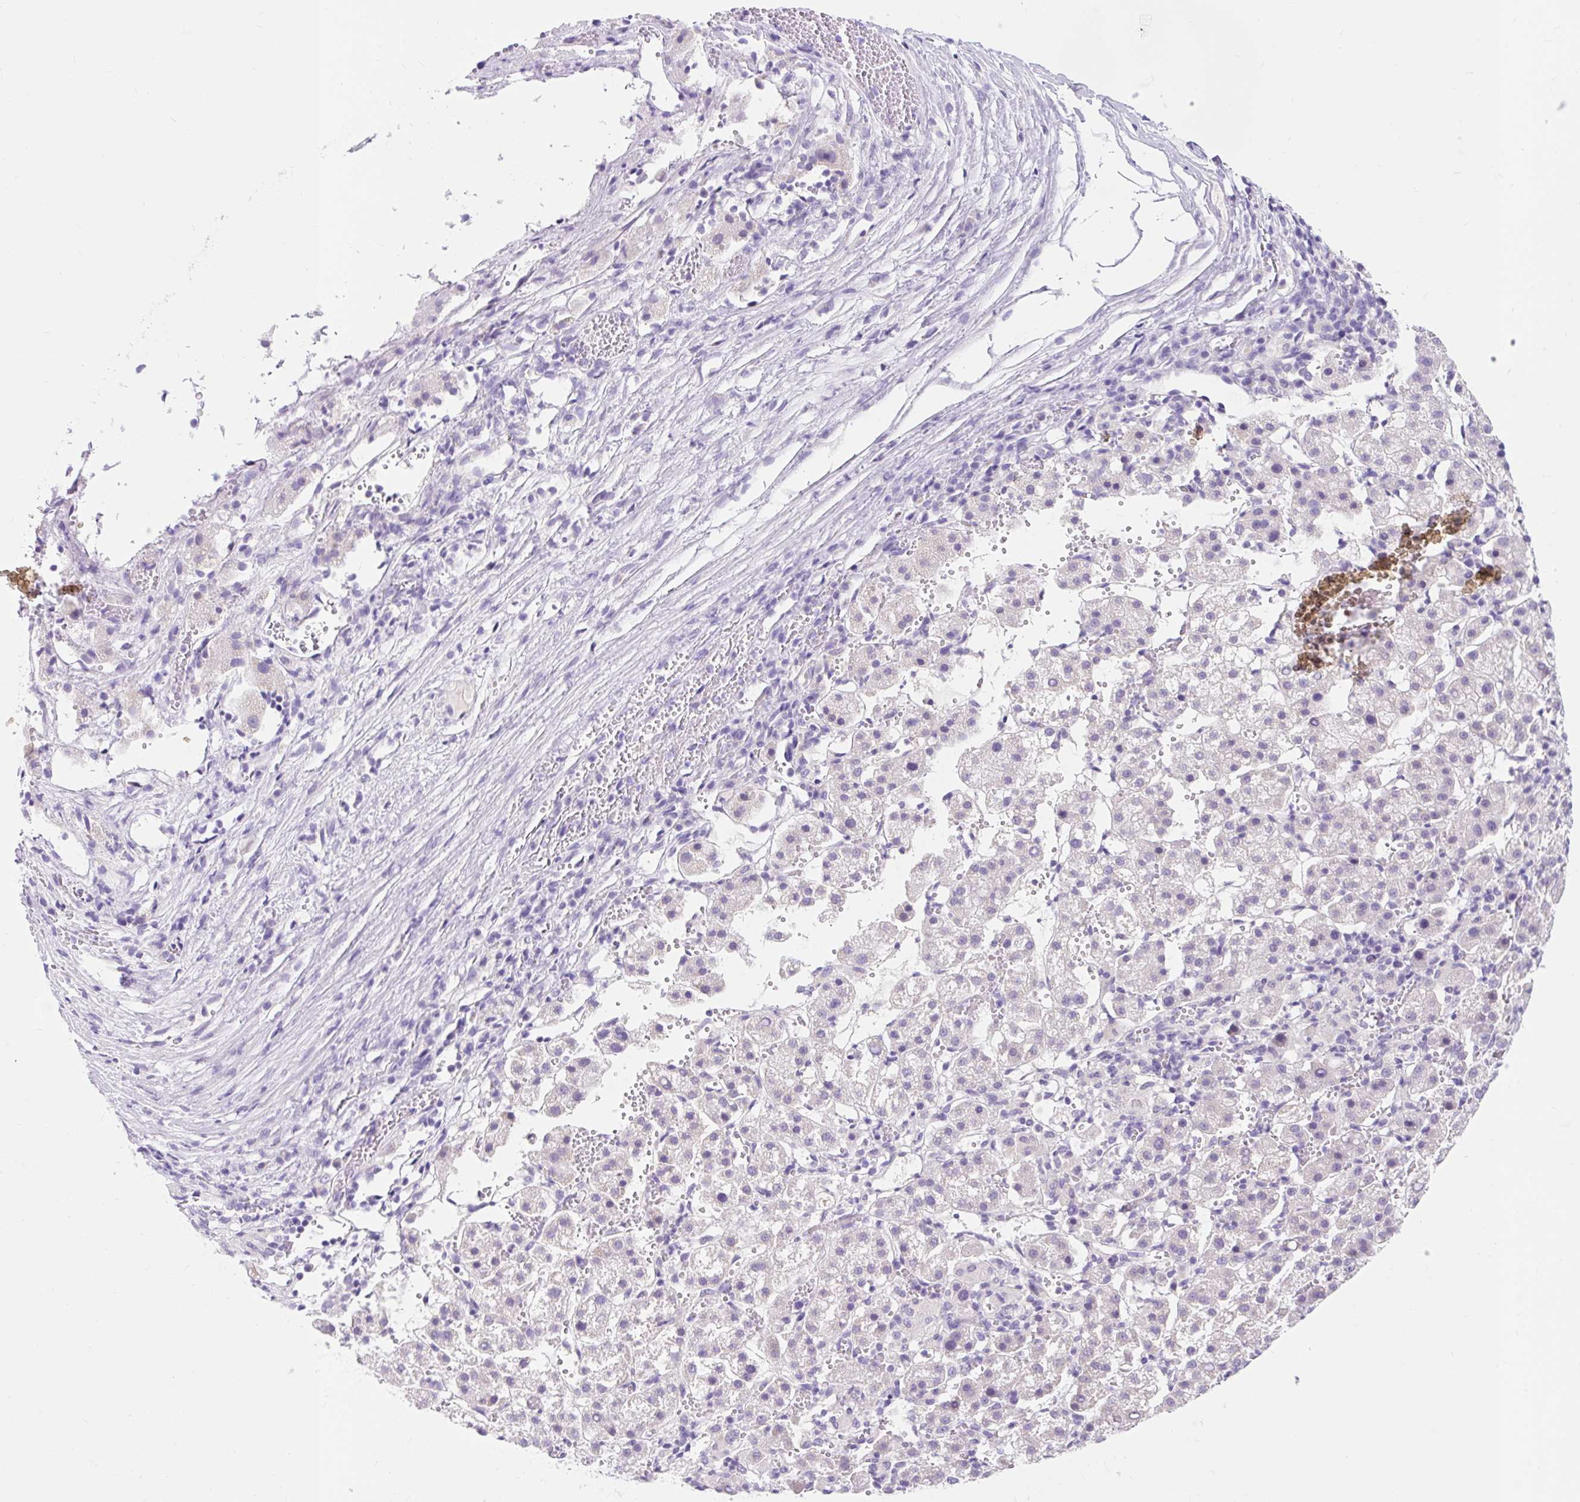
{"staining": {"intensity": "negative", "quantity": "none", "location": "none"}, "tissue": "liver cancer", "cell_type": "Tumor cells", "image_type": "cancer", "snomed": [{"axis": "morphology", "description": "Carcinoma, Hepatocellular, NOS"}, {"axis": "topography", "description": "Liver"}], "caption": "Hepatocellular carcinoma (liver) stained for a protein using IHC displays no staining tumor cells.", "gene": "ITPK1", "patient": {"sex": "female", "age": 58}}